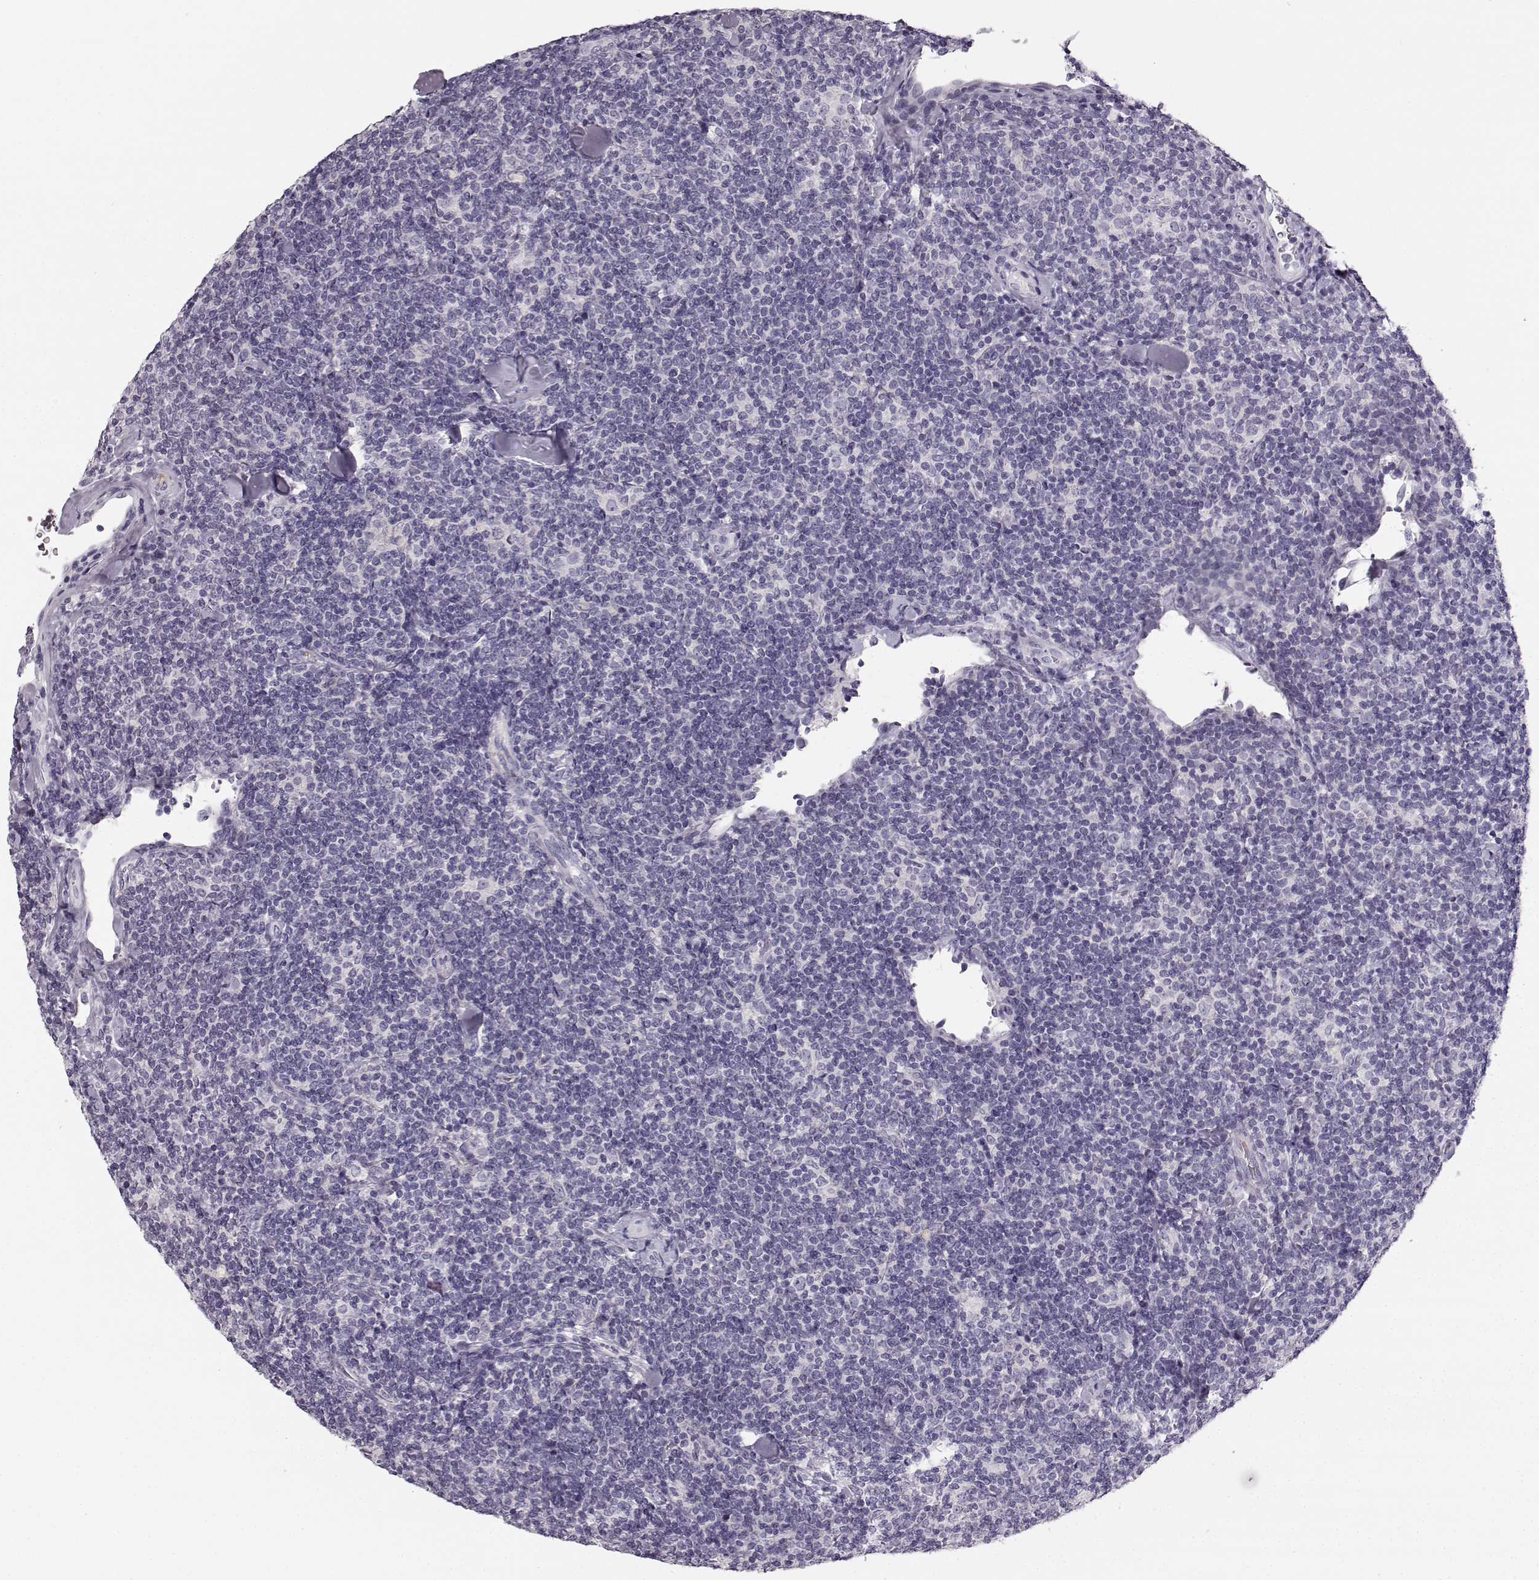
{"staining": {"intensity": "negative", "quantity": "none", "location": "none"}, "tissue": "lymphoma", "cell_type": "Tumor cells", "image_type": "cancer", "snomed": [{"axis": "morphology", "description": "Malignant lymphoma, non-Hodgkin's type, Low grade"}, {"axis": "topography", "description": "Lymph node"}], "caption": "A high-resolution micrograph shows immunohistochemistry staining of lymphoma, which exhibits no significant staining in tumor cells.", "gene": "KIAA0319", "patient": {"sex": "female", "age": 56}}